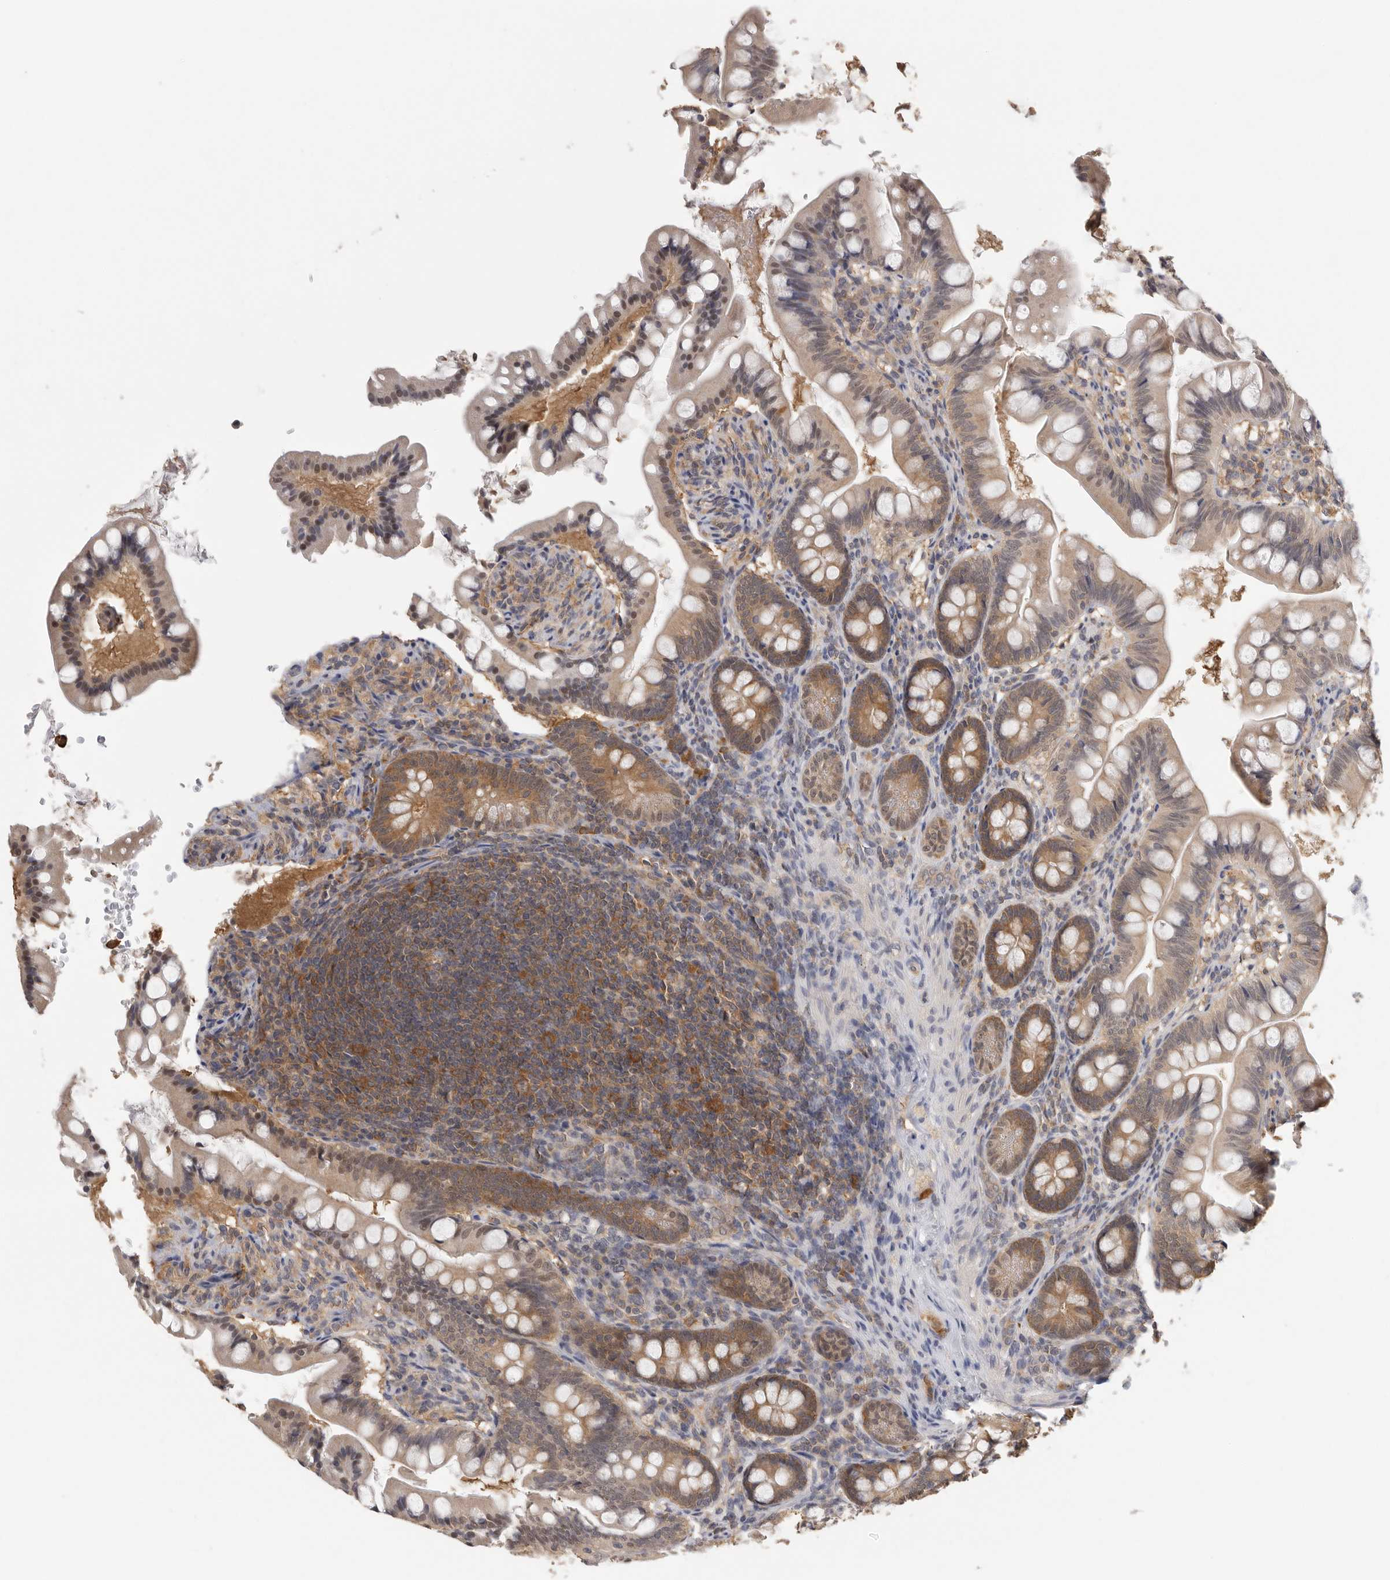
{"staining": {"intensity": "moderate", "quantity": "25%-75%", "location": "cytoplasmic/membranous"}, "tissue": "small intestine", "cell_type": "Glandular cells", "image_type": "normal", "snomed": [{"axis": "morphology", "description": "Normal tissue, NOS"}, {"axis": "topography", "description": "Small intestine"}], "caption": "DAB (3,3'-diaminobenzidine) immunohistochemical staining of unremarkable small intestine demonstrates moderate cytoplasmic/membranous protein expression in approximately 25%-75% of glandular cells.", "gene": "CCT8", "patient": {"sex": "male", "age": 7}}